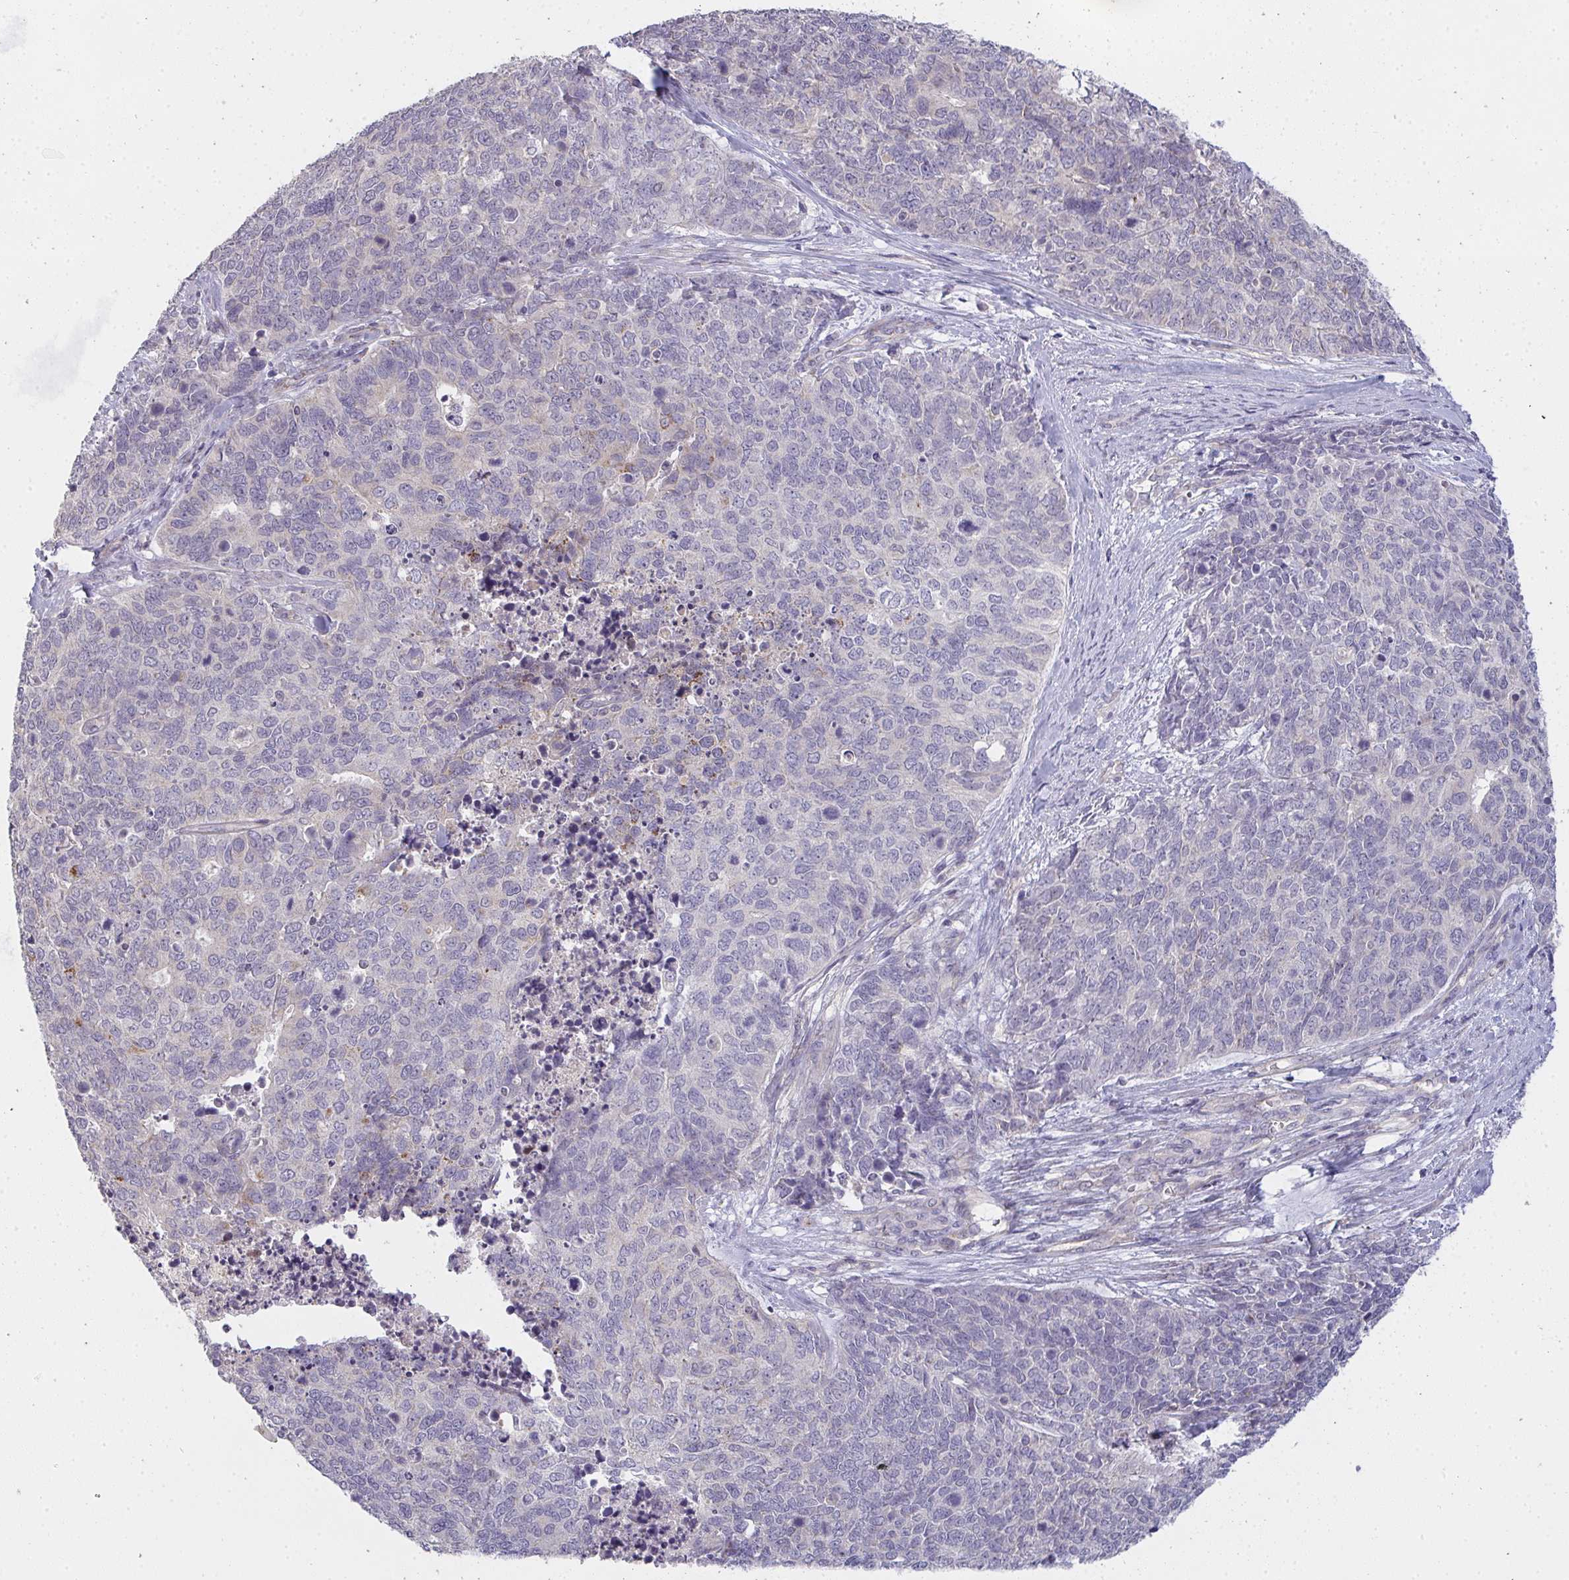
{"staining": {"intensity": "negative", "quantity": "none", "location": "none"}, "tissue": "cervical cancer", "cell_type": "Tumor cells", "image_type": "cancer", "snomed": [{"axis": "morphology", "description": "Adenocarcinoma, NOS"}, {"axis": "topography", "description": "Cervix"}], "caption": "Immunohistochemistry (IHC) image of cervical cancer stained for a protein (brown), which exhibits no expression in tumor cells. Nuclei are stained in blue.", "gene": "TMEM219", "patient": {"sex": "female", "age": 63}}